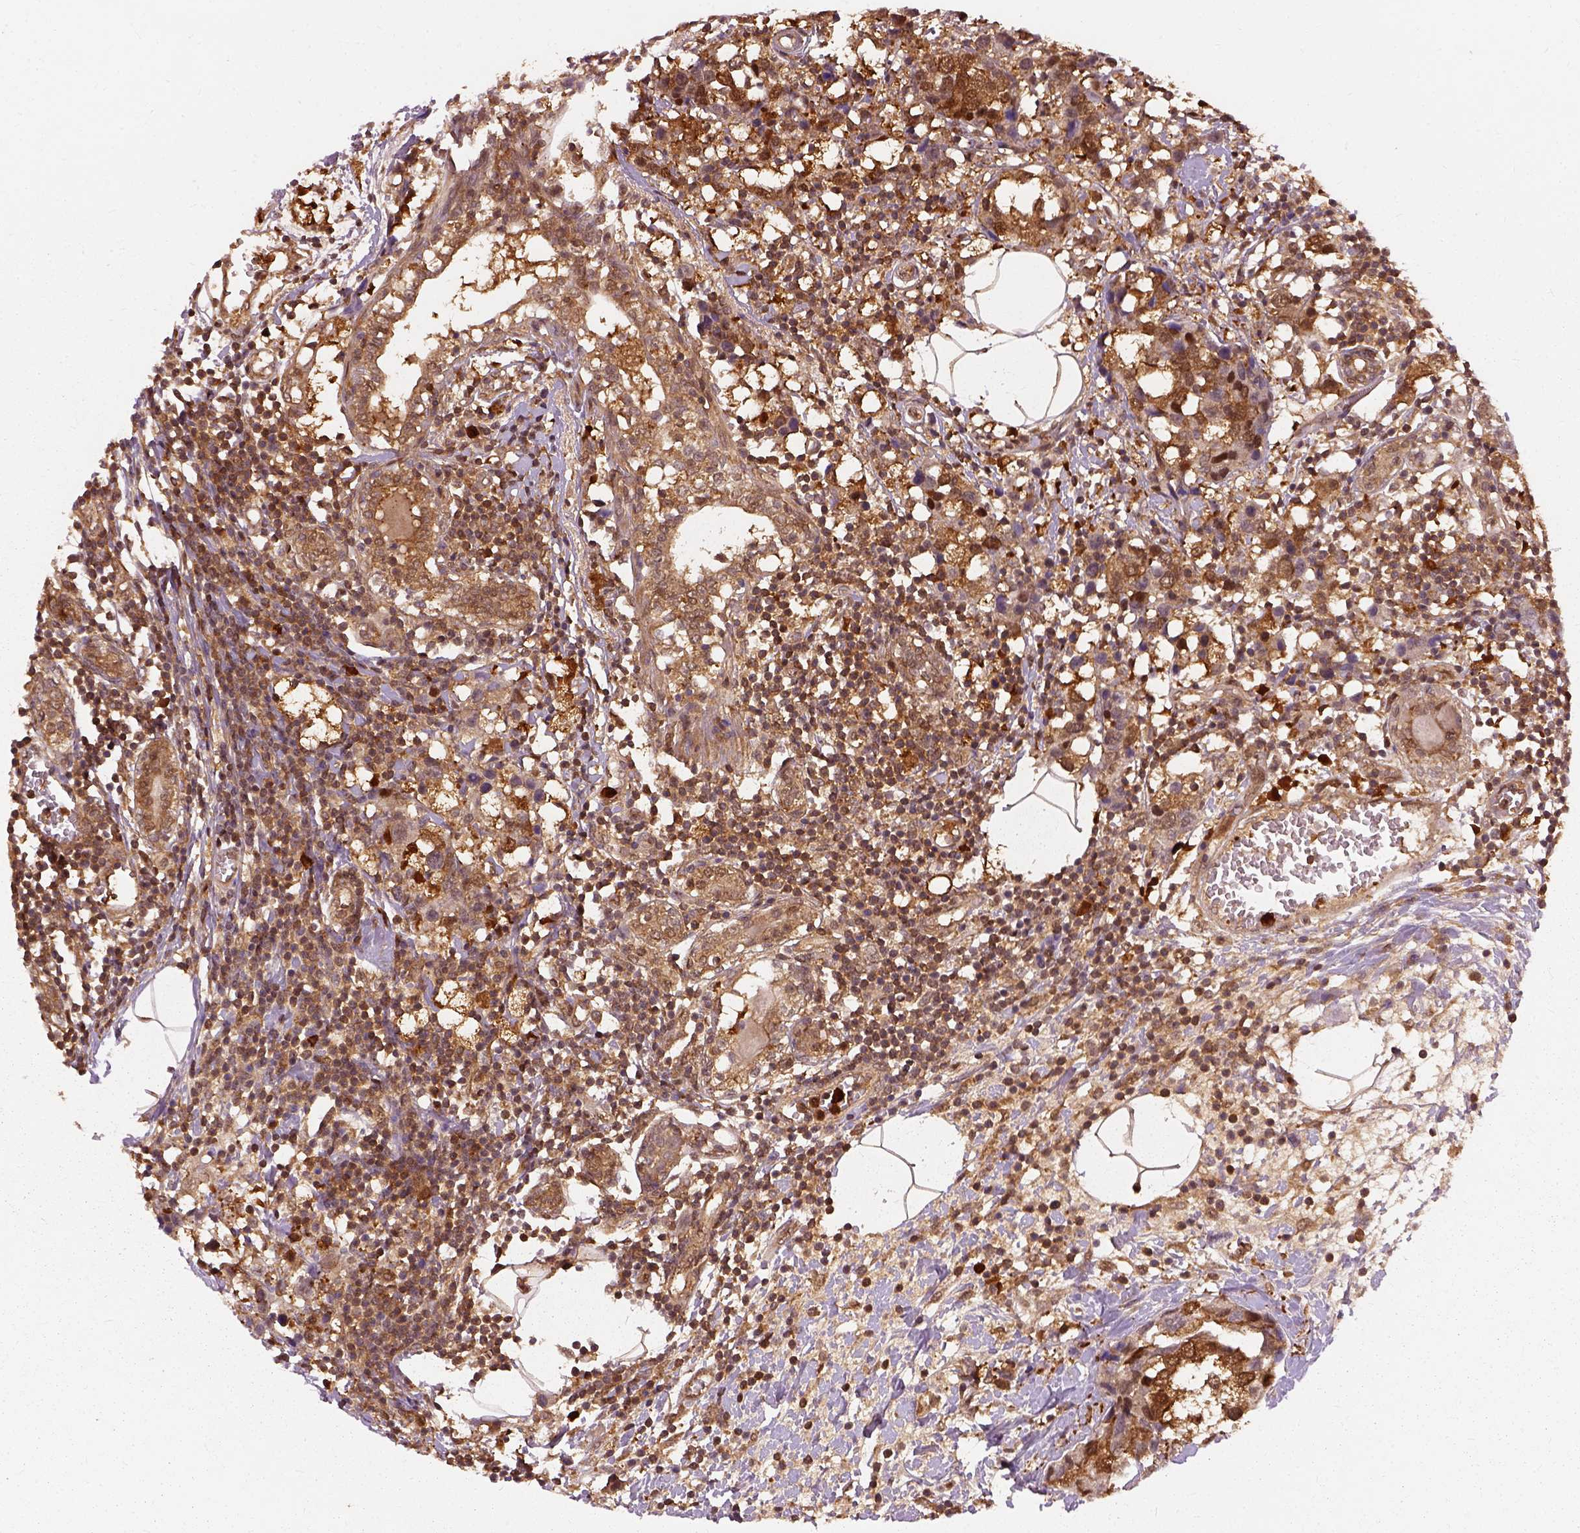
{"staining": {"intensity": "moderate", "quantity": ">75%", "location": "cytoplasmic/membranous"}, "tissue": "breast cancer", "cell_type": "Tumor cells", "image_type": "cancer", "snomed": [{"axis": "morphology", "description": "Lobular carcinoma"}, {"axis": "topography", "description": "Breast"}], "caption": "Immunohistochemistry (IHC) staining of lobular carcinoma (breast), which displays medium levels of moderate cytoplasmic/membranous staining in about >75% of tumor cells indicating moderate cytoplasmic/membranous protein positivity. The staining was performed using DAB (3,3'-diaminobenzidine) (brown) for protein detection and nuclei were counterstained in hematoxylin (blue).", "gene": "GPI", "patient": {"sex": "female", "age": 59}}